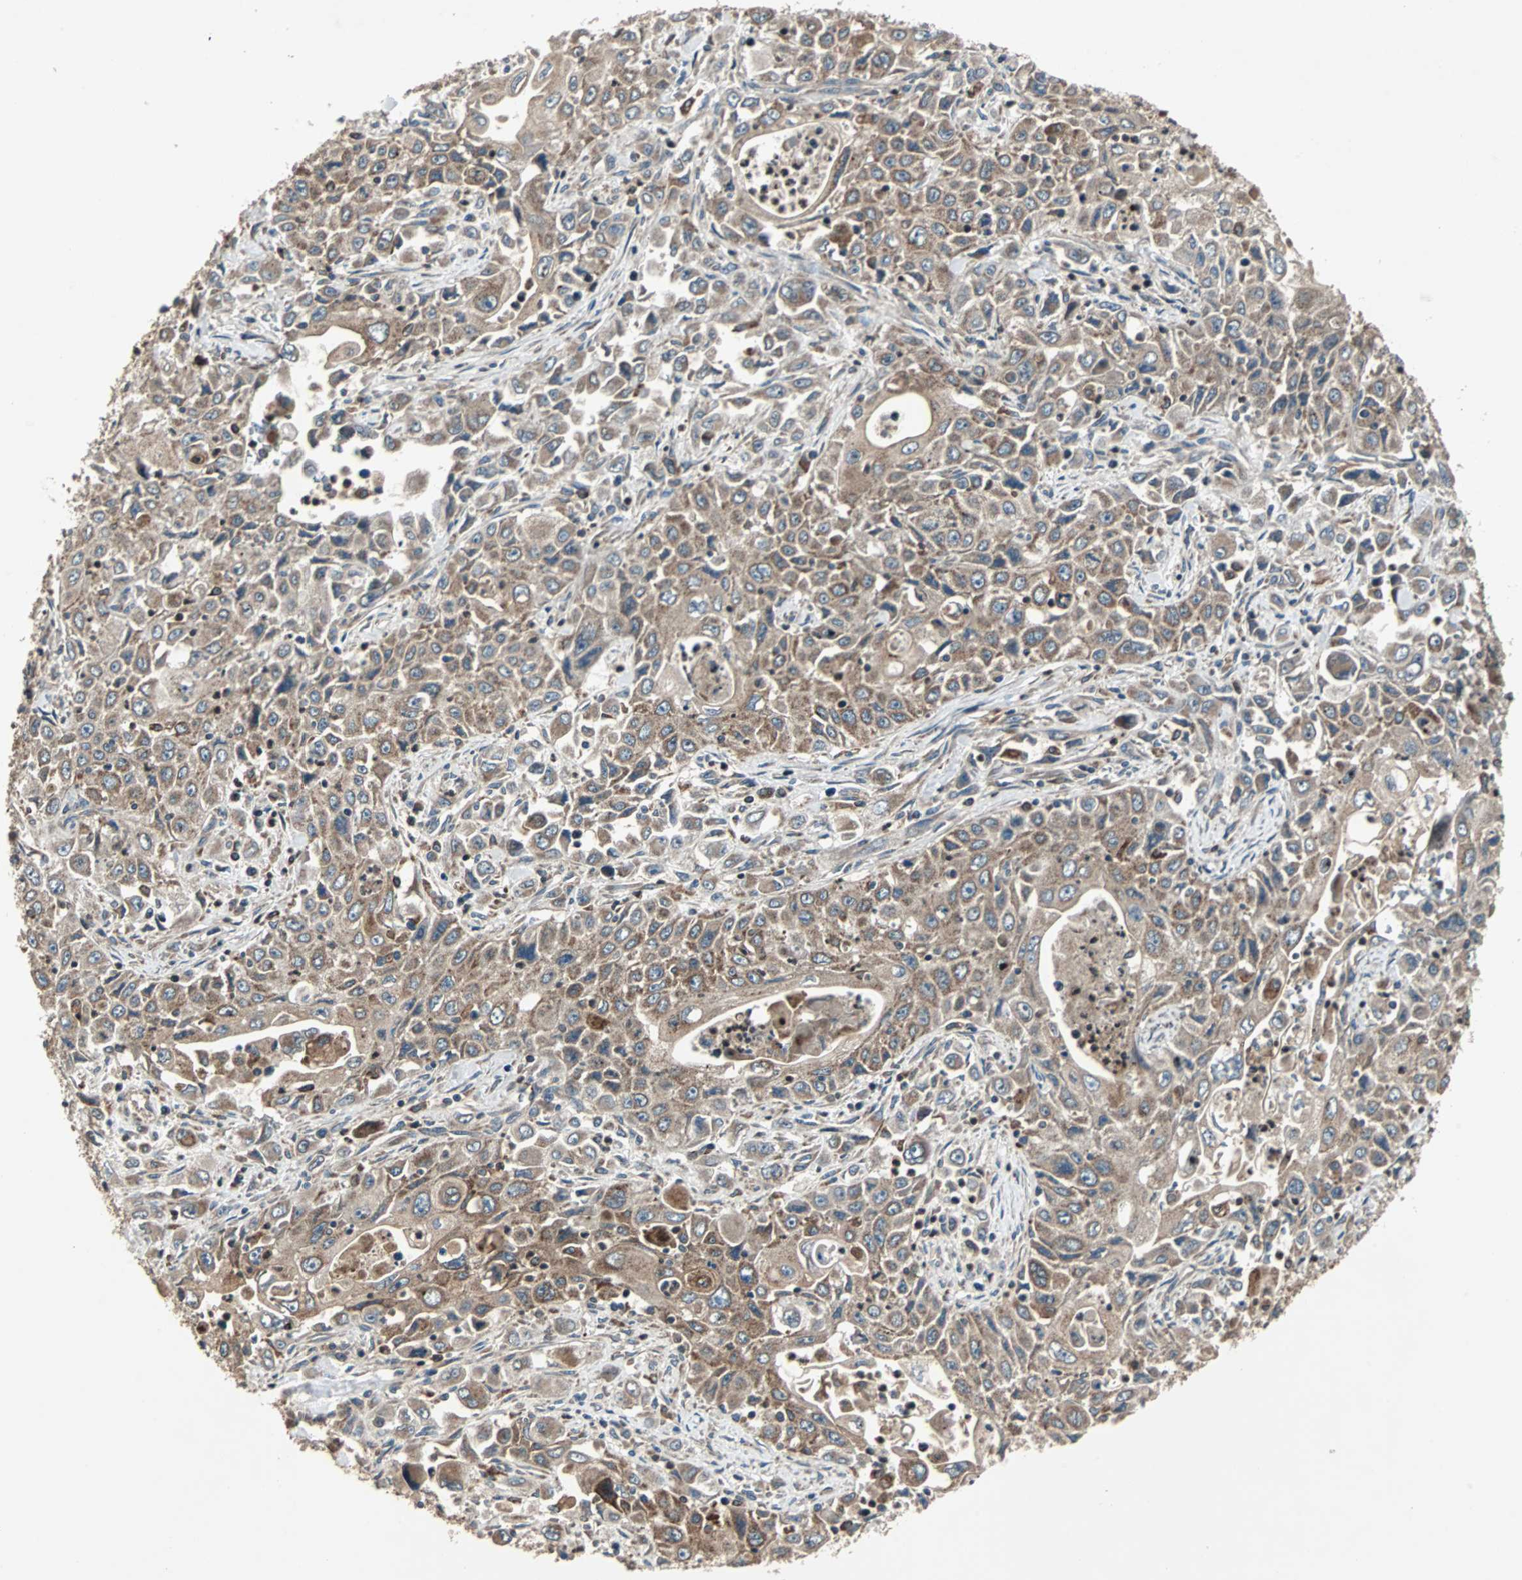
{"staining": {"intensity": "moderate", "quantity": ">75%", "location": "cytoplasmic/membranous"}, "tissue": "pancreatic cancer", "cell_type": "Tumor cells", "image_type": "cancer", "snomed": [{"axis": "morphology", "description": "Adenocarcinoma, NOS"}, {"axis": "topography", "description": "Pancreas"}], "caption": "High-power microscopy captured an IHC image of pancreatic adenocarcinoma, revealing moderate cytoplasmic/membranous expression in about >75% of tumor cells.", "gene": "RAB7A", "patient": {"sex": "male", "age": 70}}